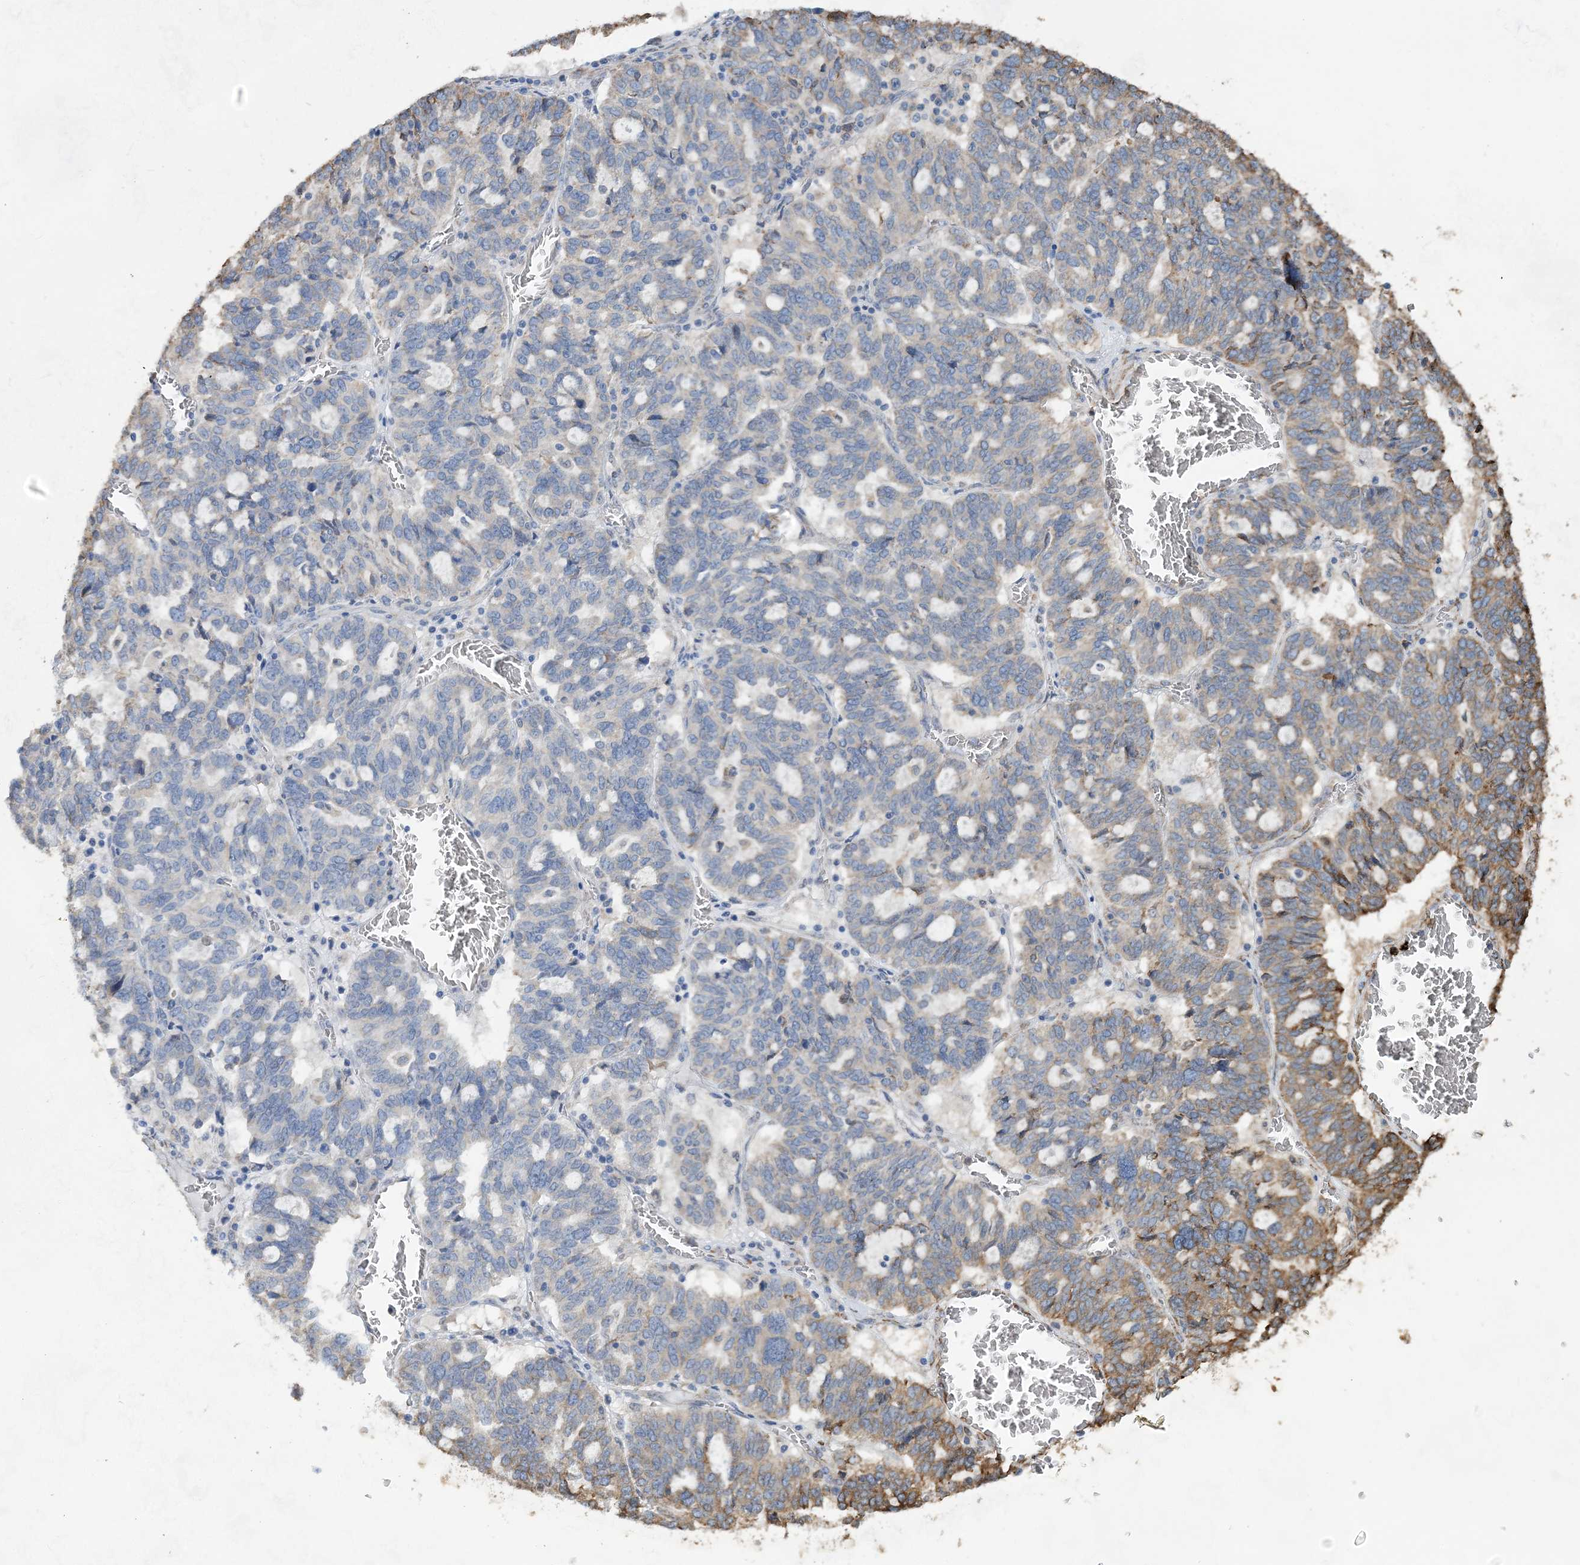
{"staining": {"intensity": "moderate", "quantity": "<25%", "location": "cytoplasmic/membranous"}, "tissue": "ovarian cancer", "cell_type": "Tumor cells", "image_type": "cancer", "snomed": [{"axis": "morphology", "description": "Cystadenocarcinoma, serous, NOS"}, {"axis": "topography", "description": "Ovary"}], "caption": "Protein analysis of ovarian serous cystadenocarcinoma tissue demonstrates moderate cytoplasmic/membranous positivity in approximately <25% of tumor cells.", "gene": "WDR12", "patient": {"sex": "female", "age": 59}}